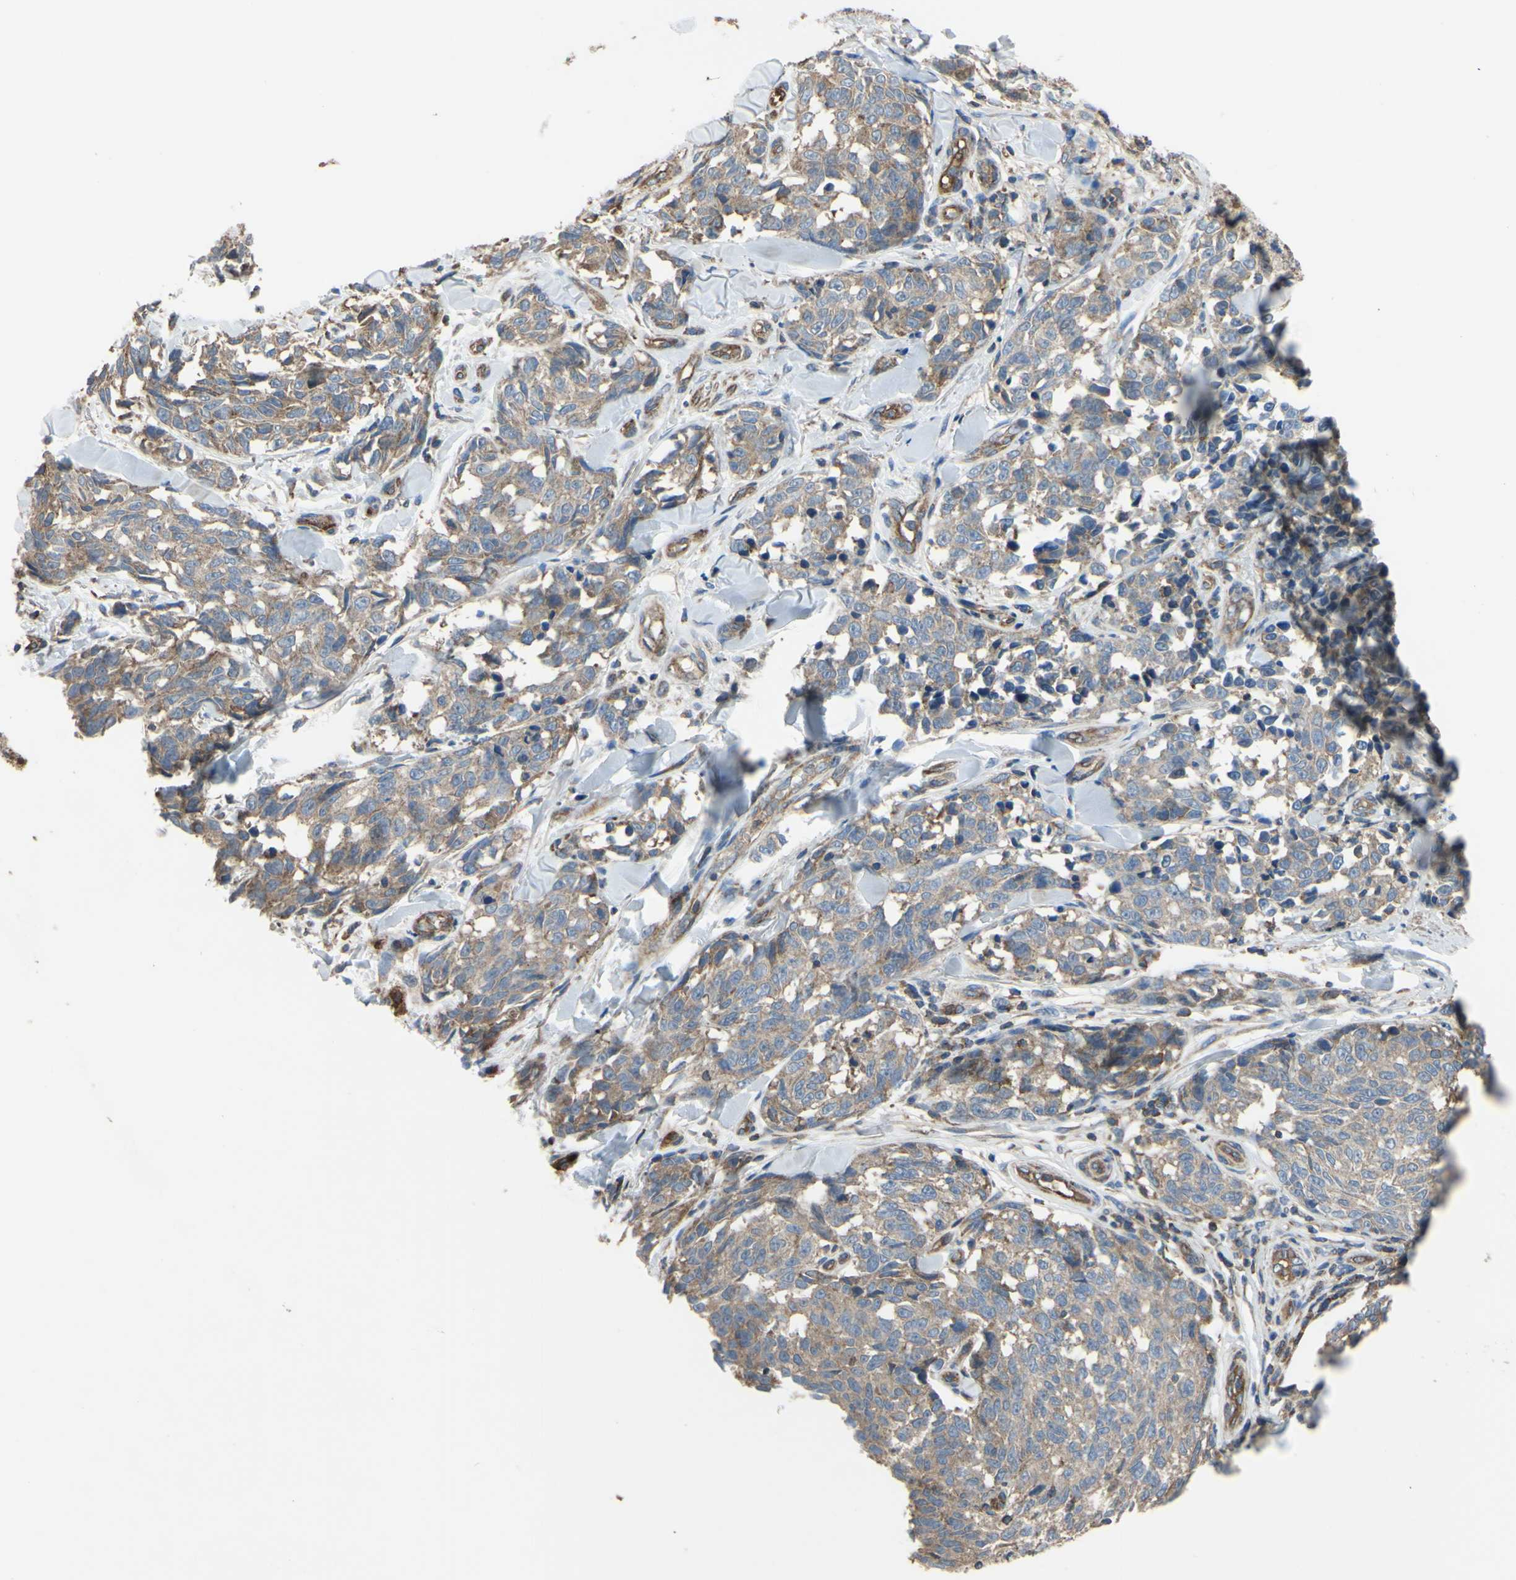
{"staining": {"intensity": "moderate", "quantity": ">75%", "location": "cytoplasmic/membranous"}, "tissue": "melanoma", "cell_type": "Tumor cells", "image_type": "cancer", "snomed": [{"axis": "morphology", "description": "Malignant melanoma, NOS"}, {"axis": "topography", "description": "Skin"}], "caption": "Protein analysis of melanoma tissue exhibits moderate cytoplasmic/membranous positivity in approximately >75% of tumor cells.", "gene": "BECN1", "patient": {"sex": "female", "age": 64}}